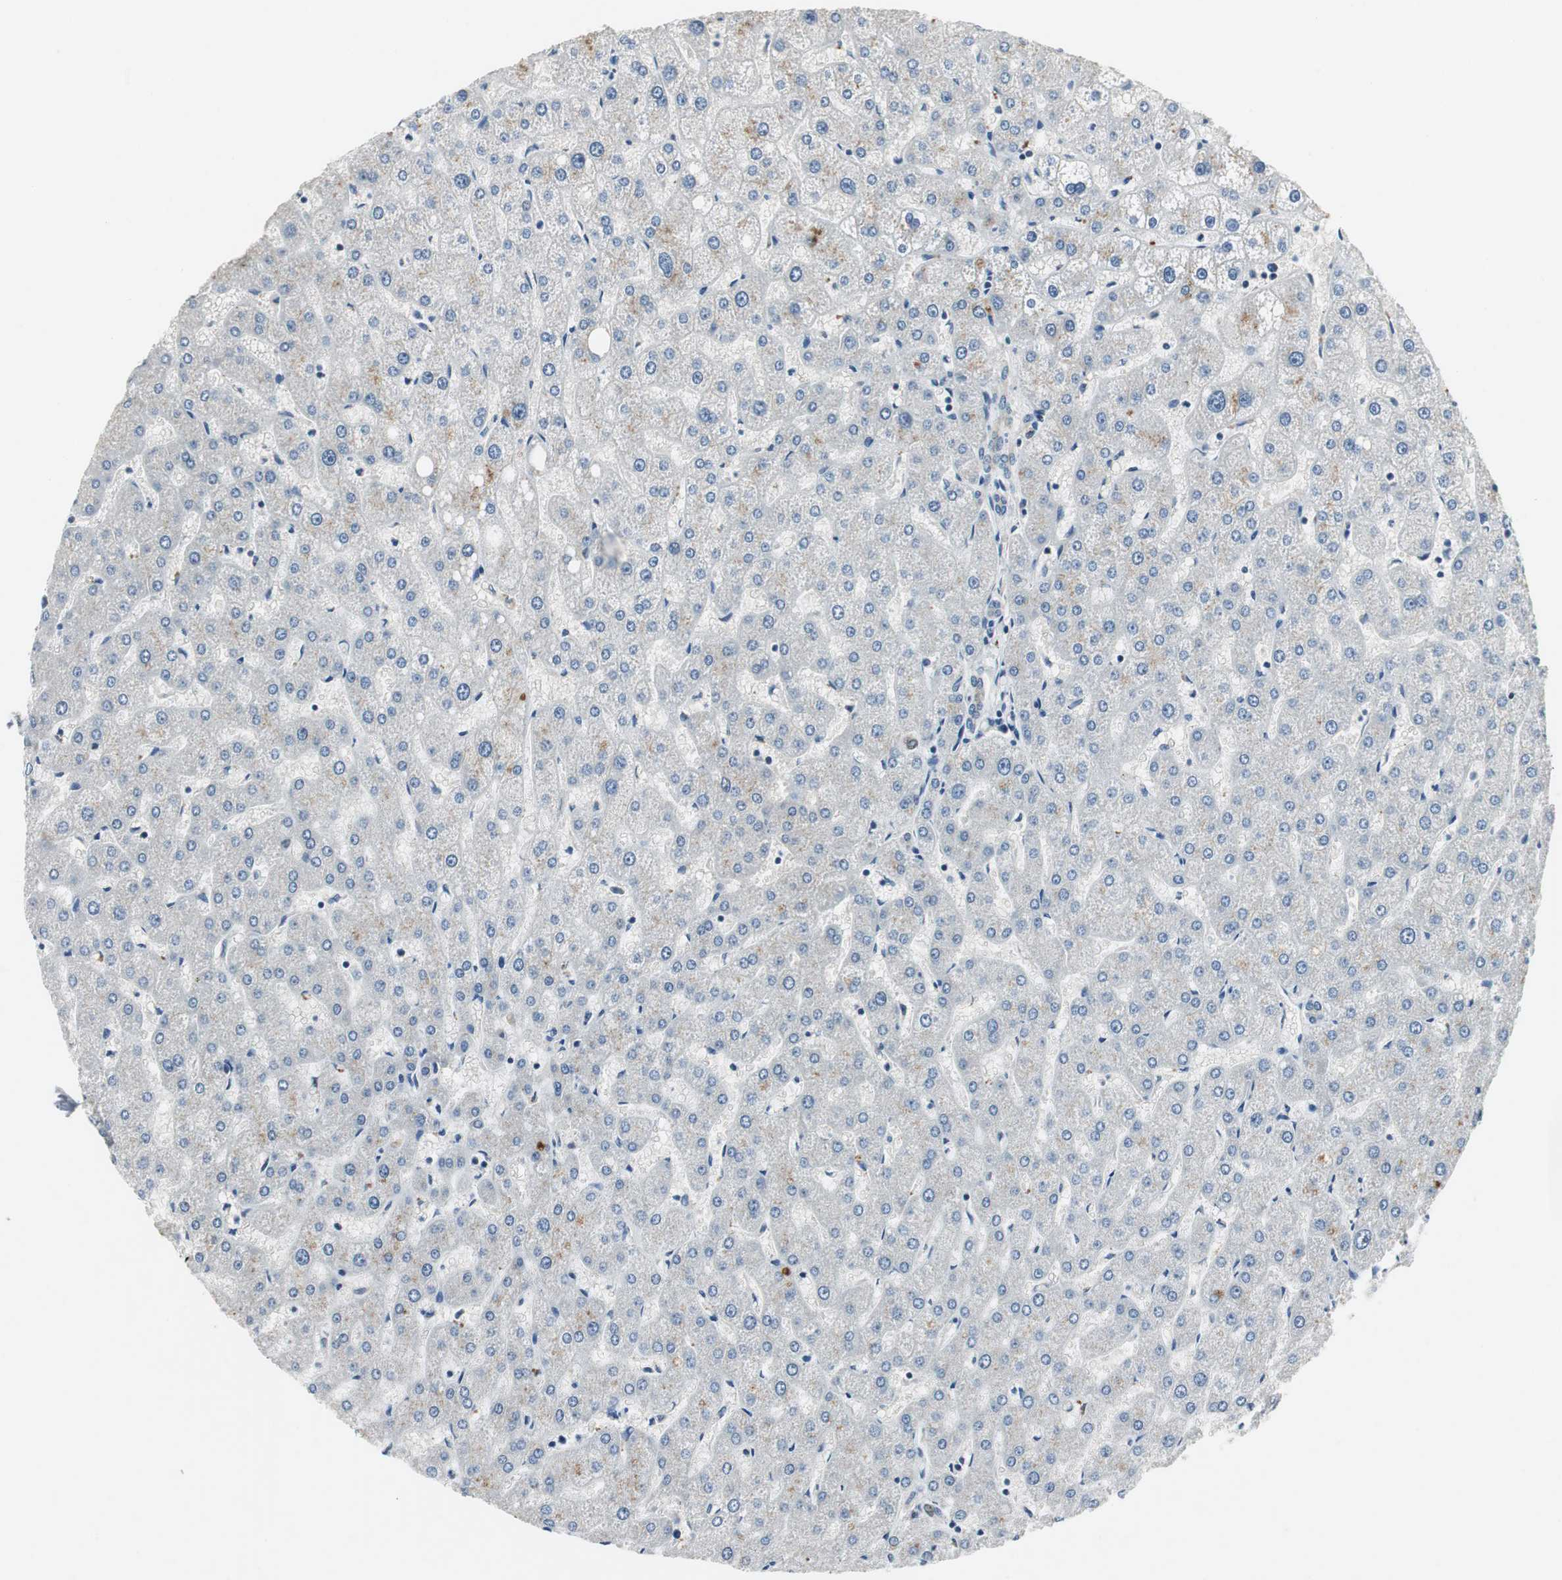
{"staining": {"intensity": "negative", "quantity": "none", "location": "none"}, "tissue": "liver", "cell_type": "Cholangiocytes", "image_type": "normal", "snomed": [{"axis": "morphology", "description": "Normal tissue, NOS"}, {"axis": "topography", "description": "Liver"}], "caption": "Cholangiocytes show no significant expression in normal liver. (DAB (3,3'-diaminobenzidine) immunohistochemistry (IHC) with hematoxylin counter stain).", "gene": "AJUBA", "patient": {"sex": "male", "age": 67}}